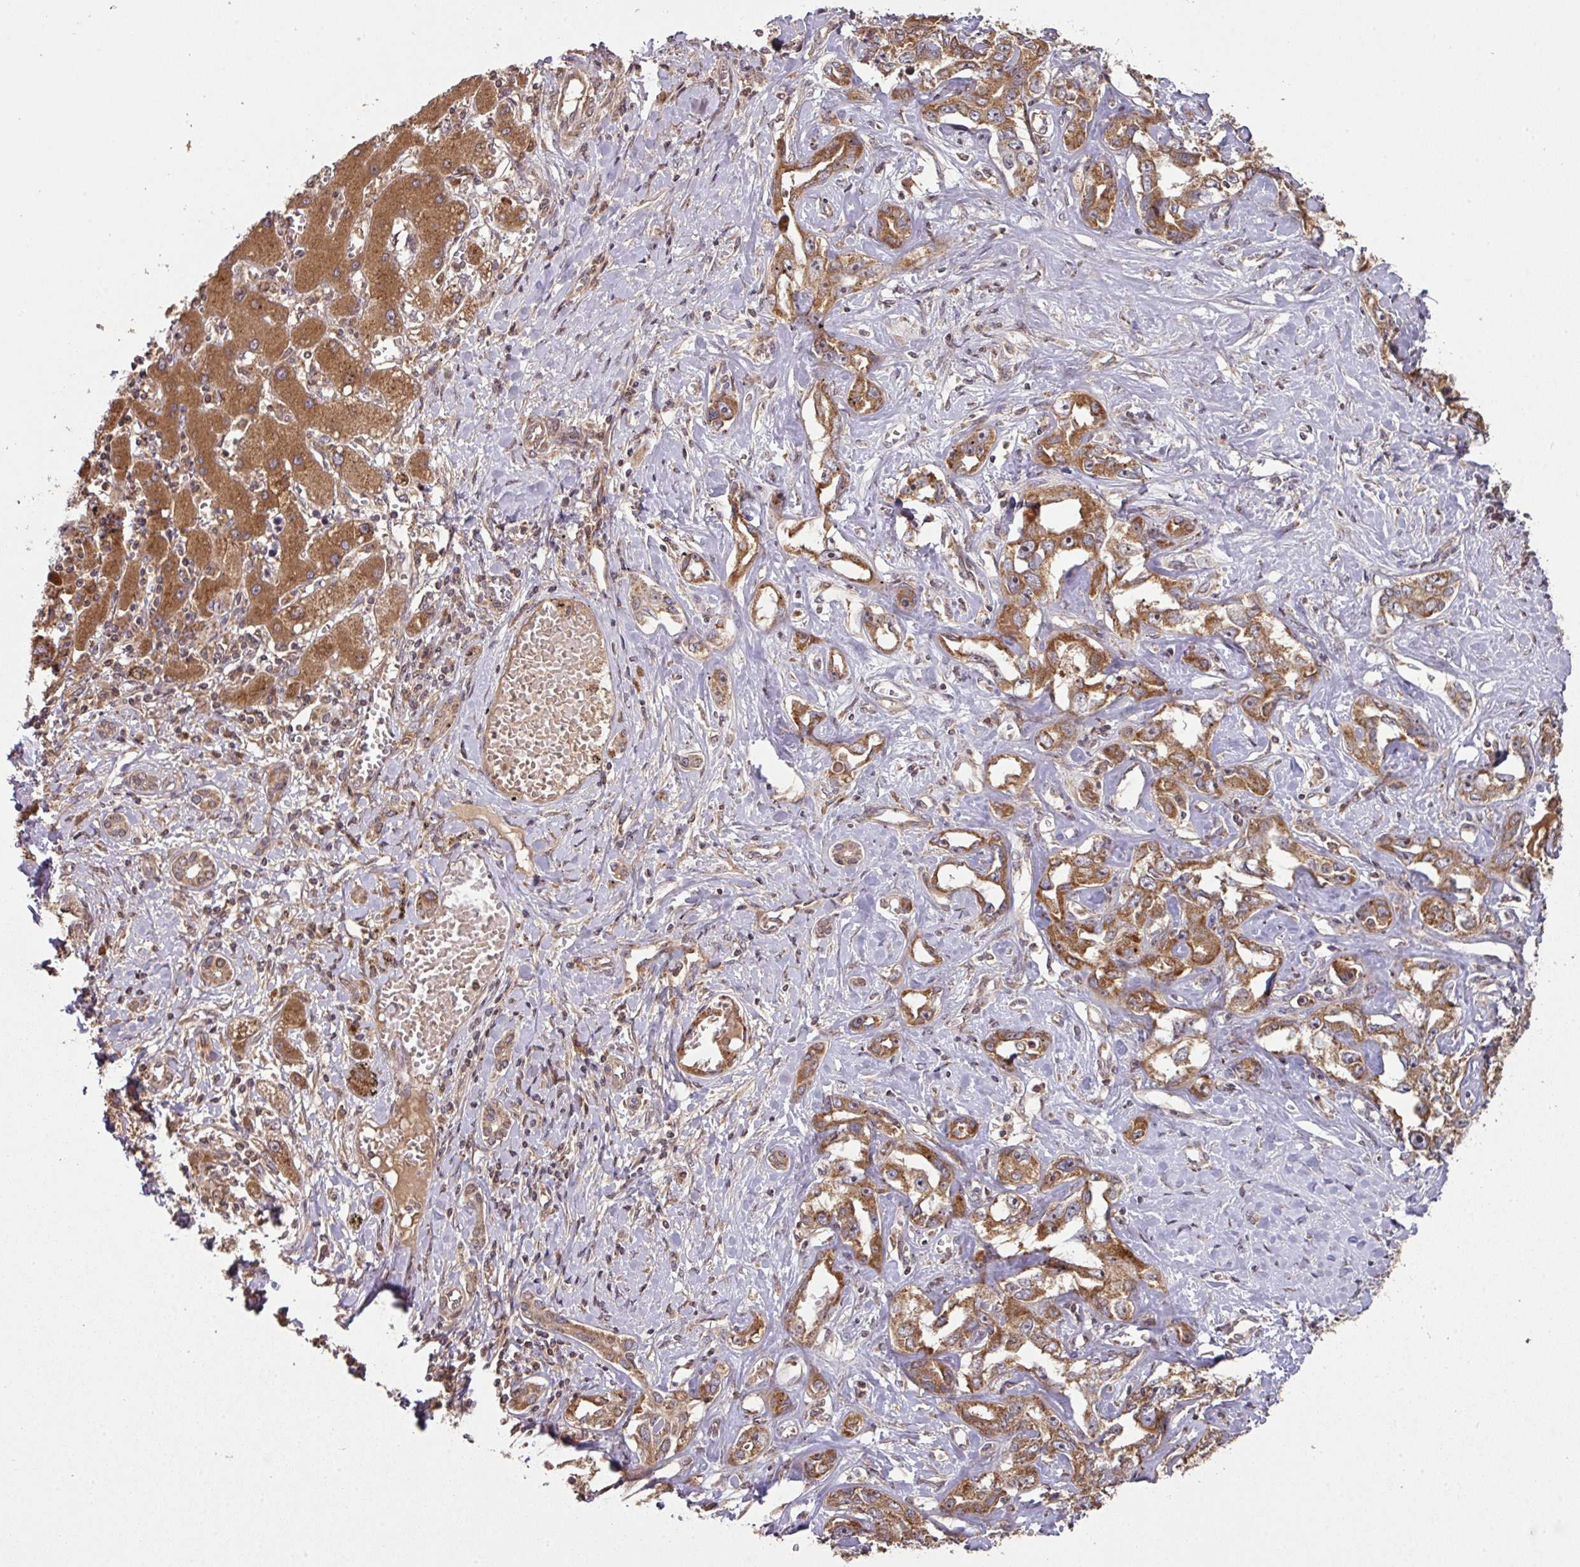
{"staining": {"intensity": "strong", "quantity": ">75%", "location": "cytoplasmic/membranous"}, "tissue": "liver cancer", "cell_type": "Tumor cells", "image_type": "cancer", "snomed": [{"axis": "morphology", "description": "Cholangiocarcinoma"}, {"axis": "topography", "description": "Liver"}], "caption": "High-power microscopy captured an immunohistochemistry photomicrograph of cholangiocarcinoma (liver), revealing strong cytoplasmic/membranous positivity in about >75% of tumor cells.", "gene": "MRRF", "patient": {"sex": "male", "age": 59}}